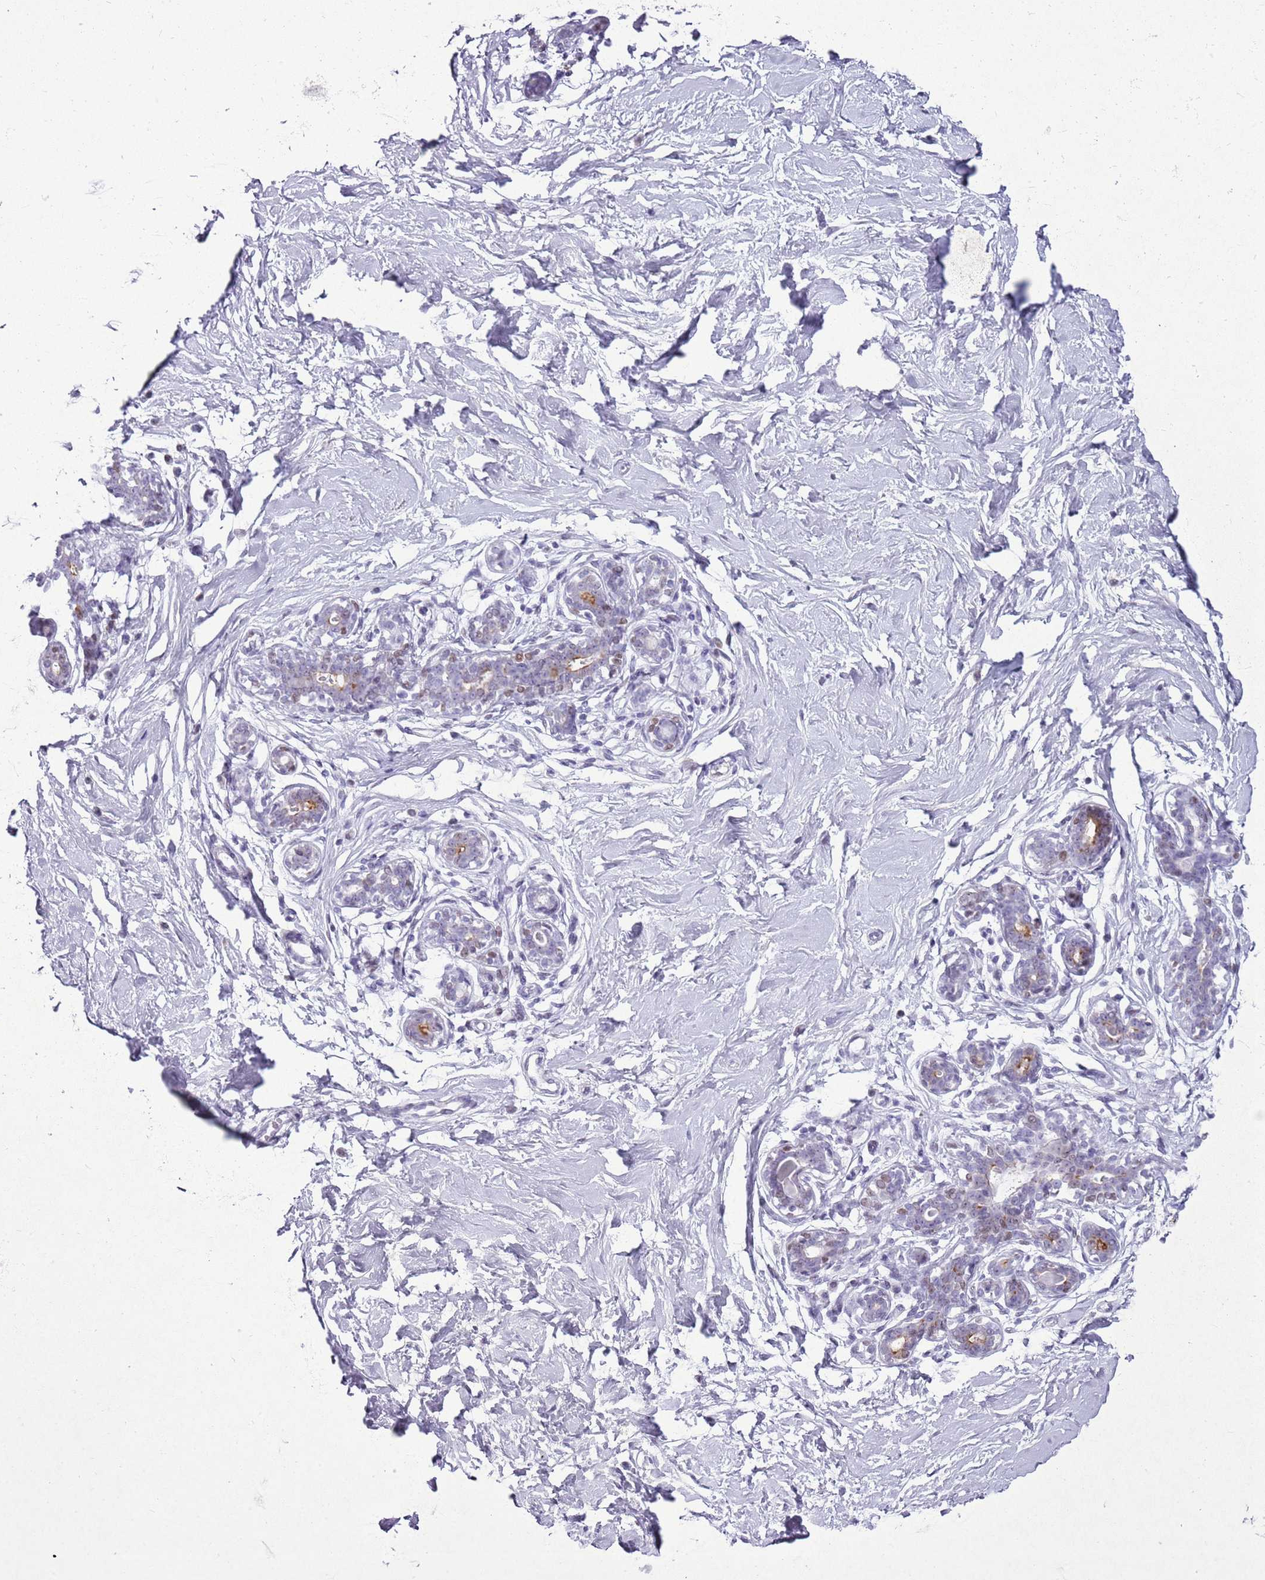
{"staining": {"intensity": "negative", "quantity": "none", "location": "none"}, "tissue": "breast", "cell_type": "Adipocytes", "image_type": "normal", "snomed": [{"axis": "morphology", "description": "Normal tissue, NOS"}, {"axis": "morphology", "description": "Adenoma, NOS"}, {"axis": "topography", "description": "Breast"}], "caption": "The photomicrograph reveals no significant staining in adipocytes of breast. Brightfield microscopy of immunohistochemistry stained with DAB (brown) and hematoxylin (blue), captured at high magnification.", "gene": "ASIP", "patient": {"sex": "female", "age": 23}}